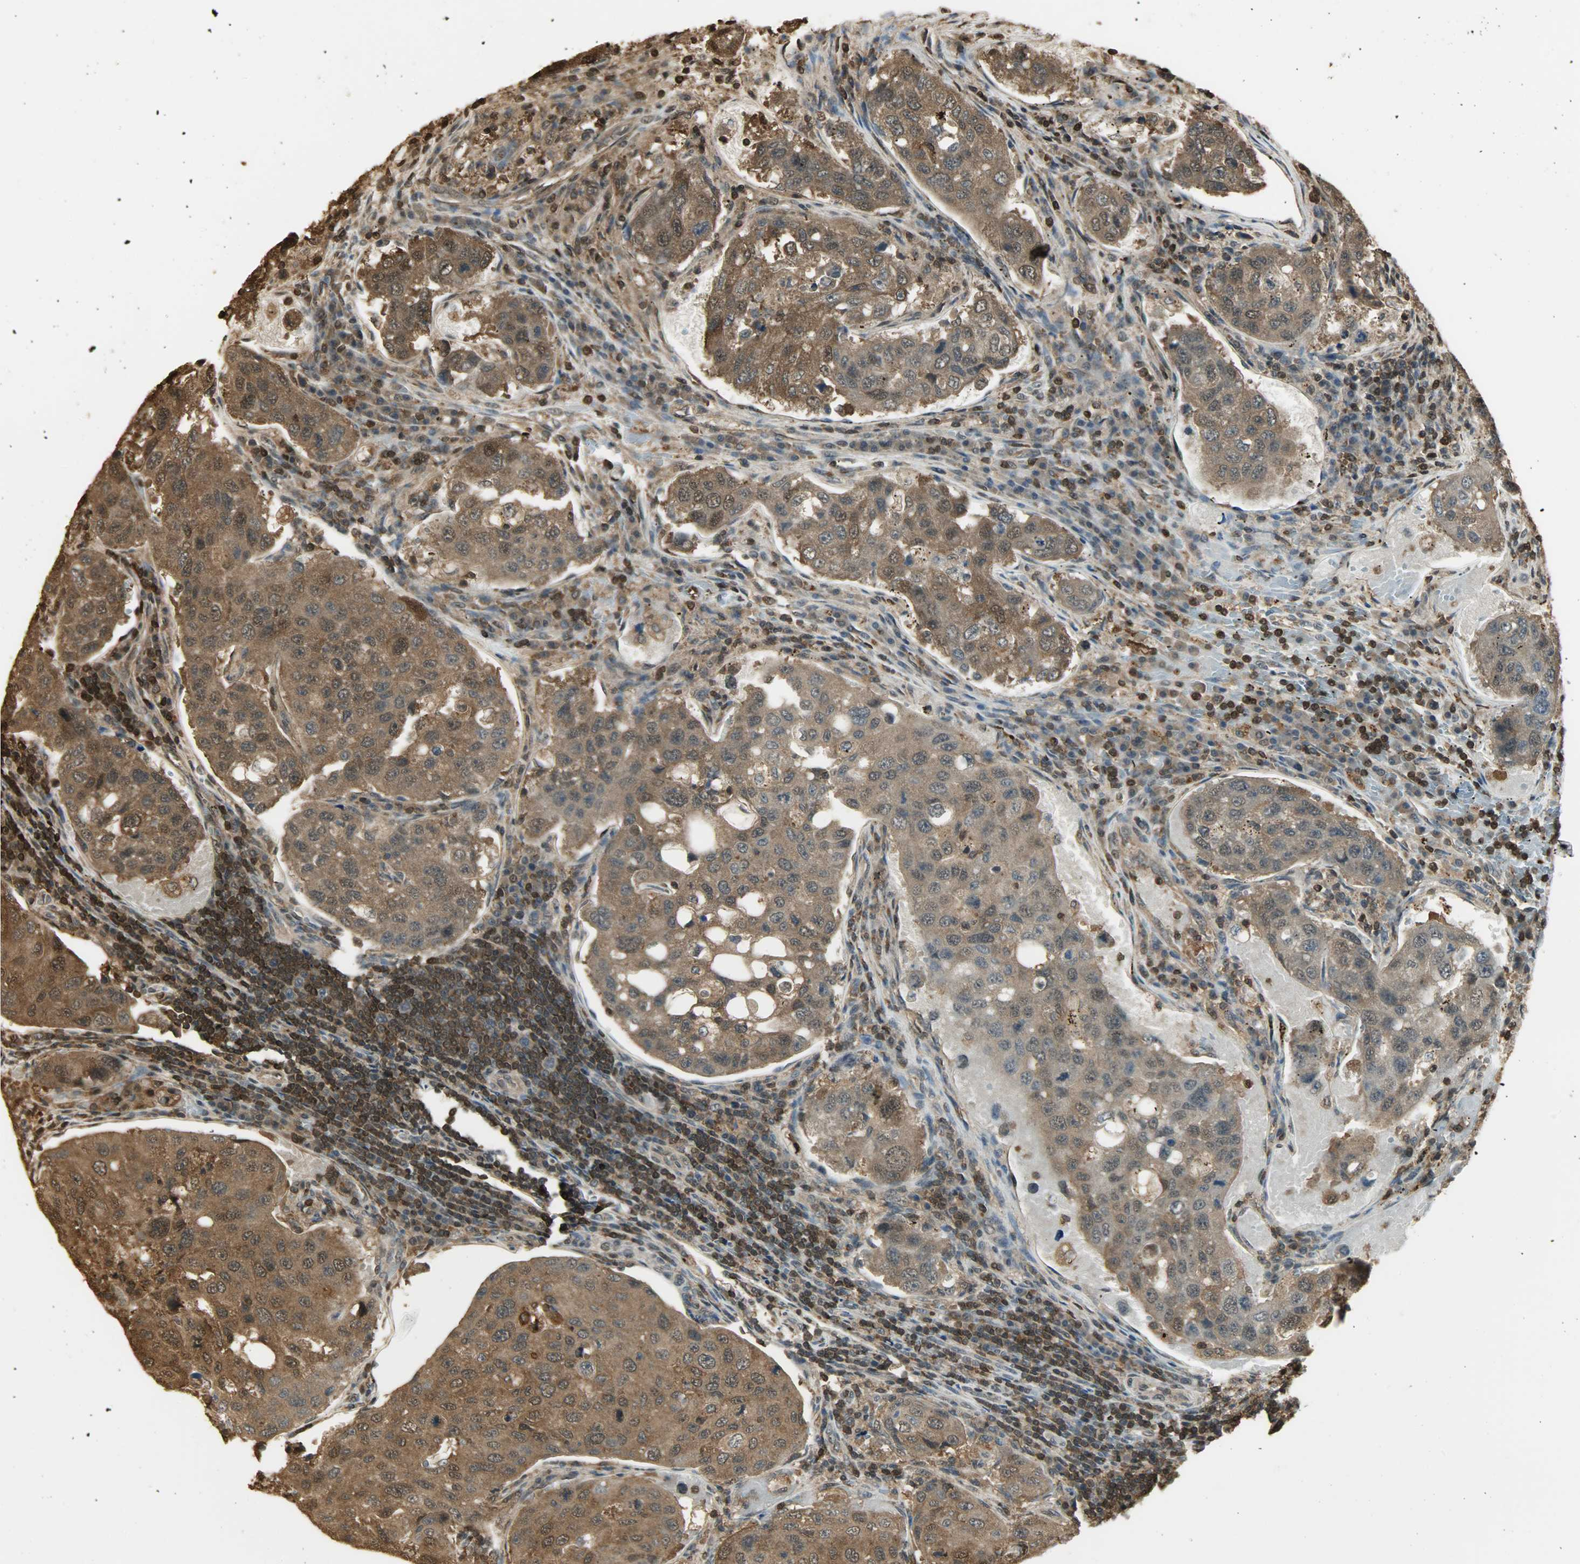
{"staining": {"intensity": "strong", "quantity": ">75%", "location": "cytoplasmic/membranous,nuclear"}, "tissue": "urothelial cancer", "cell_type": "Tumor cells", "image_type": "cancer", "snomed": [{"axis": "morphology", "description": "Urothelial carcinoma, High grade"}, {"axis": "topography", "description": "Lymph node"}, {"axis": "topography", "description": "Urinary bladder"}], "caption": "The image exhibits a brown stain indicating the presence of a protein in the cytoplasmic/membranous and nuclear of tumor cells in urothelial cancer. Using DAB (brown) and hematoxylin (blue) stains, captured at high magnification using brightfield microscopy.", "gene": "YWHAZ", "patient": {"sex": "male", "age": 51}}